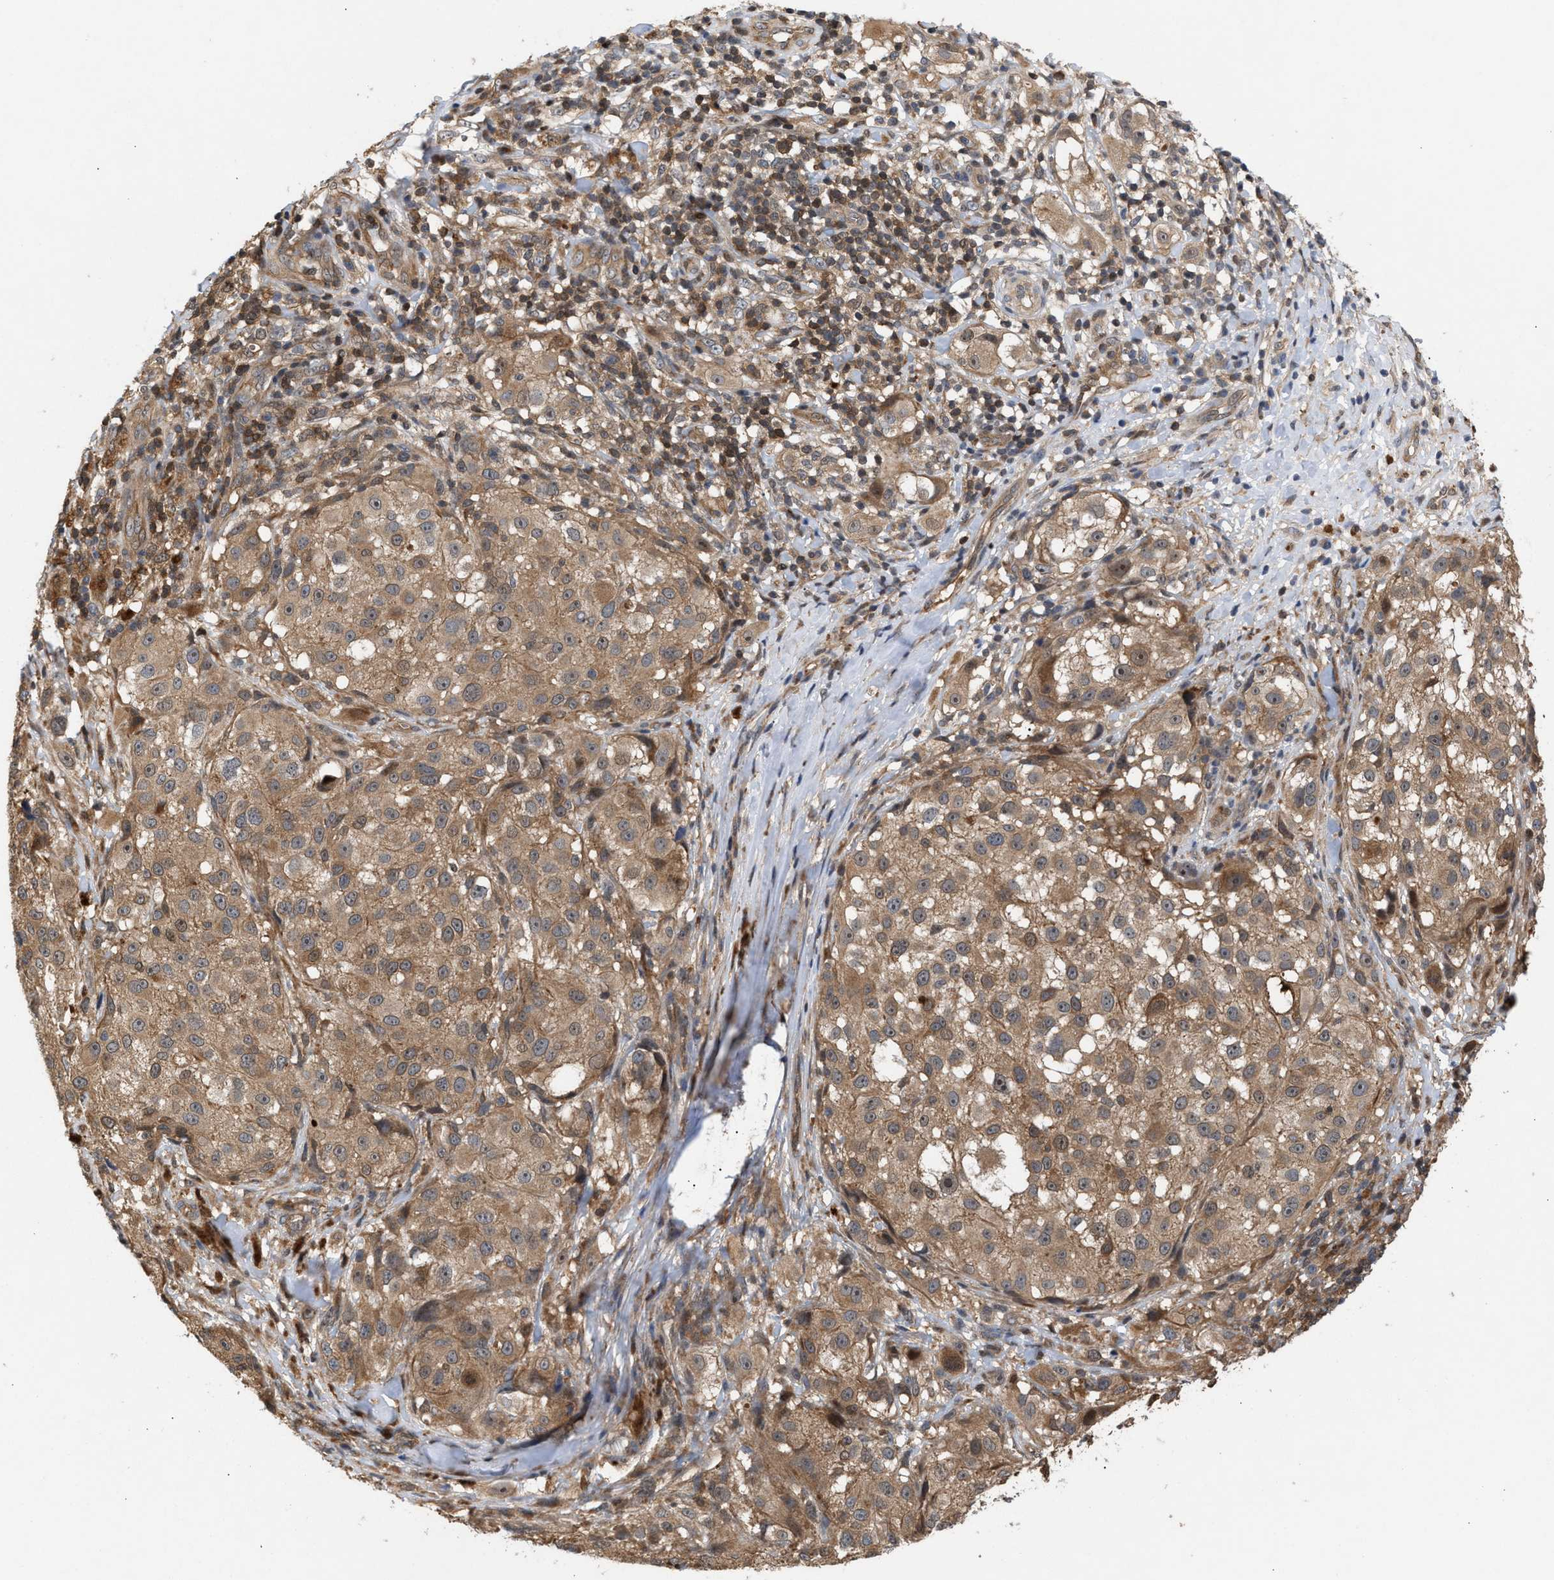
{"staining": {"intensity": "moderate", "quantity": ">75%", "location": "cytoplasmic/membranous"}, "tissue": "melanoma", "cell_type": "Tumor cells", "image_type": "cancer", "snomed": [{"axis": "morphology", "description": "Necrosis, NOS"}, {"axis": "morphology", "description": "Malignant melanoma, NOS"}, {"axis": "topography", "description": "Skin"}], "caption": "Tumor cells show medium levels of moderate cytoplasmic/membranous positivity in approximately >75% of cells in malignant melanoma. (DAB = brown stain, brightfield microscopy at high magnification).", "gene": "GLOD4", "patient": {"sex": "female", "age": 87}}